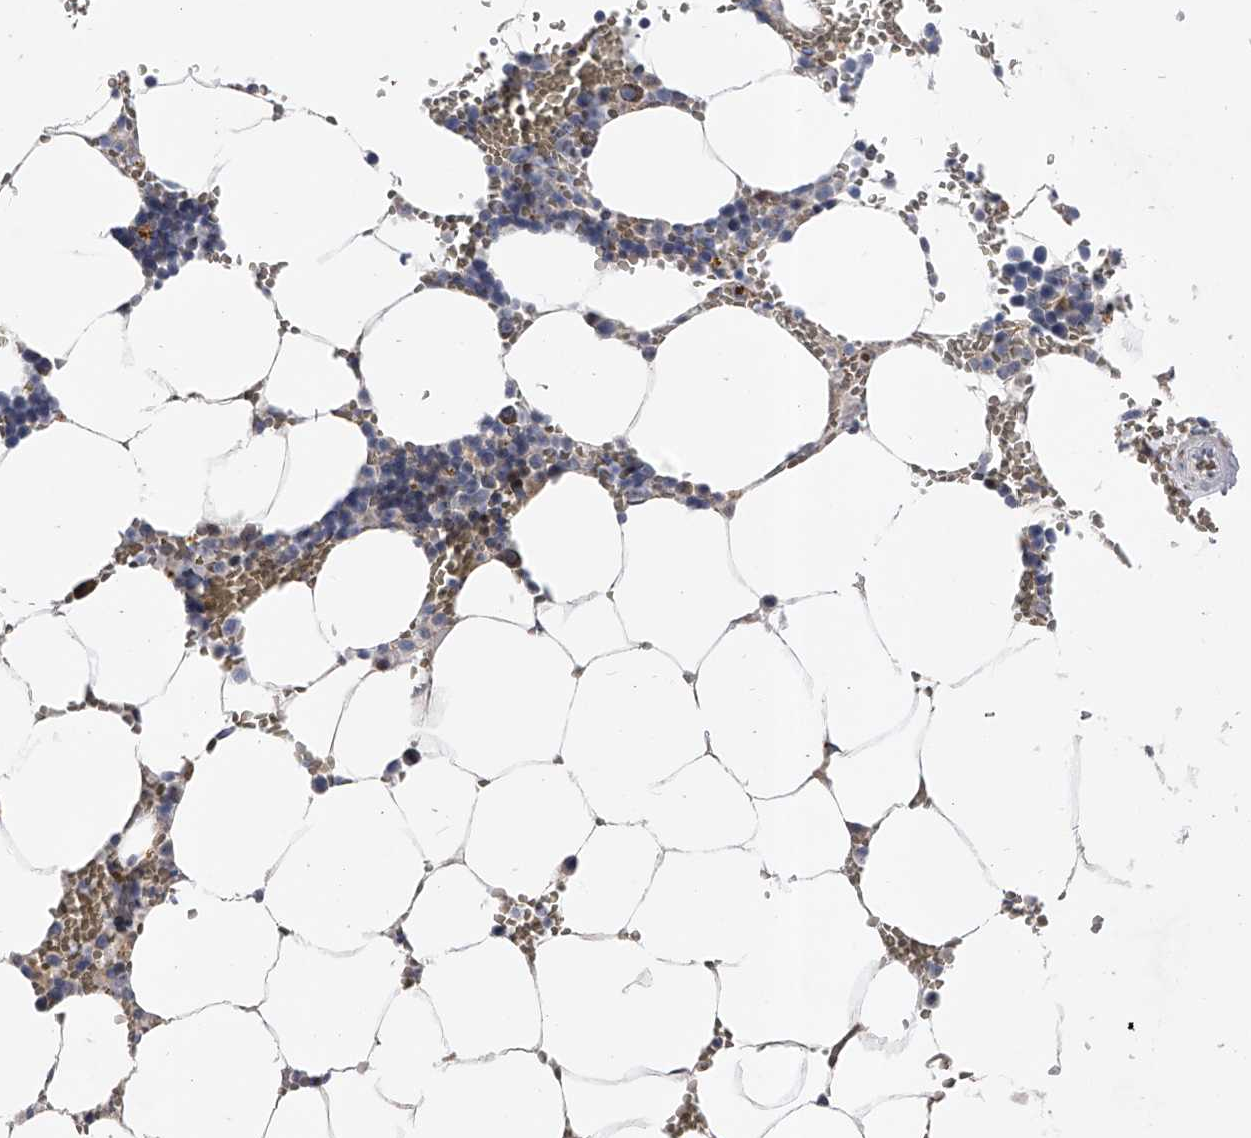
{"staining": {"intensity": "negative", "quantity": "none", "location": "none"}, "tissue": "bone marrow", "cell_type": "Hematopoietic cells", "image_type": "normal", "snomed": [{"axis": "morphology", "description": "Normal tissue, NOS"}, {"axis": "topography", "description": "Bone marrow"}], "caption": "The image demonstrates no significant positivity in hematopoietic cells of bone marrow.", "gene": "RWDD2A", "patient": {"sex": "male", "age": 70}}